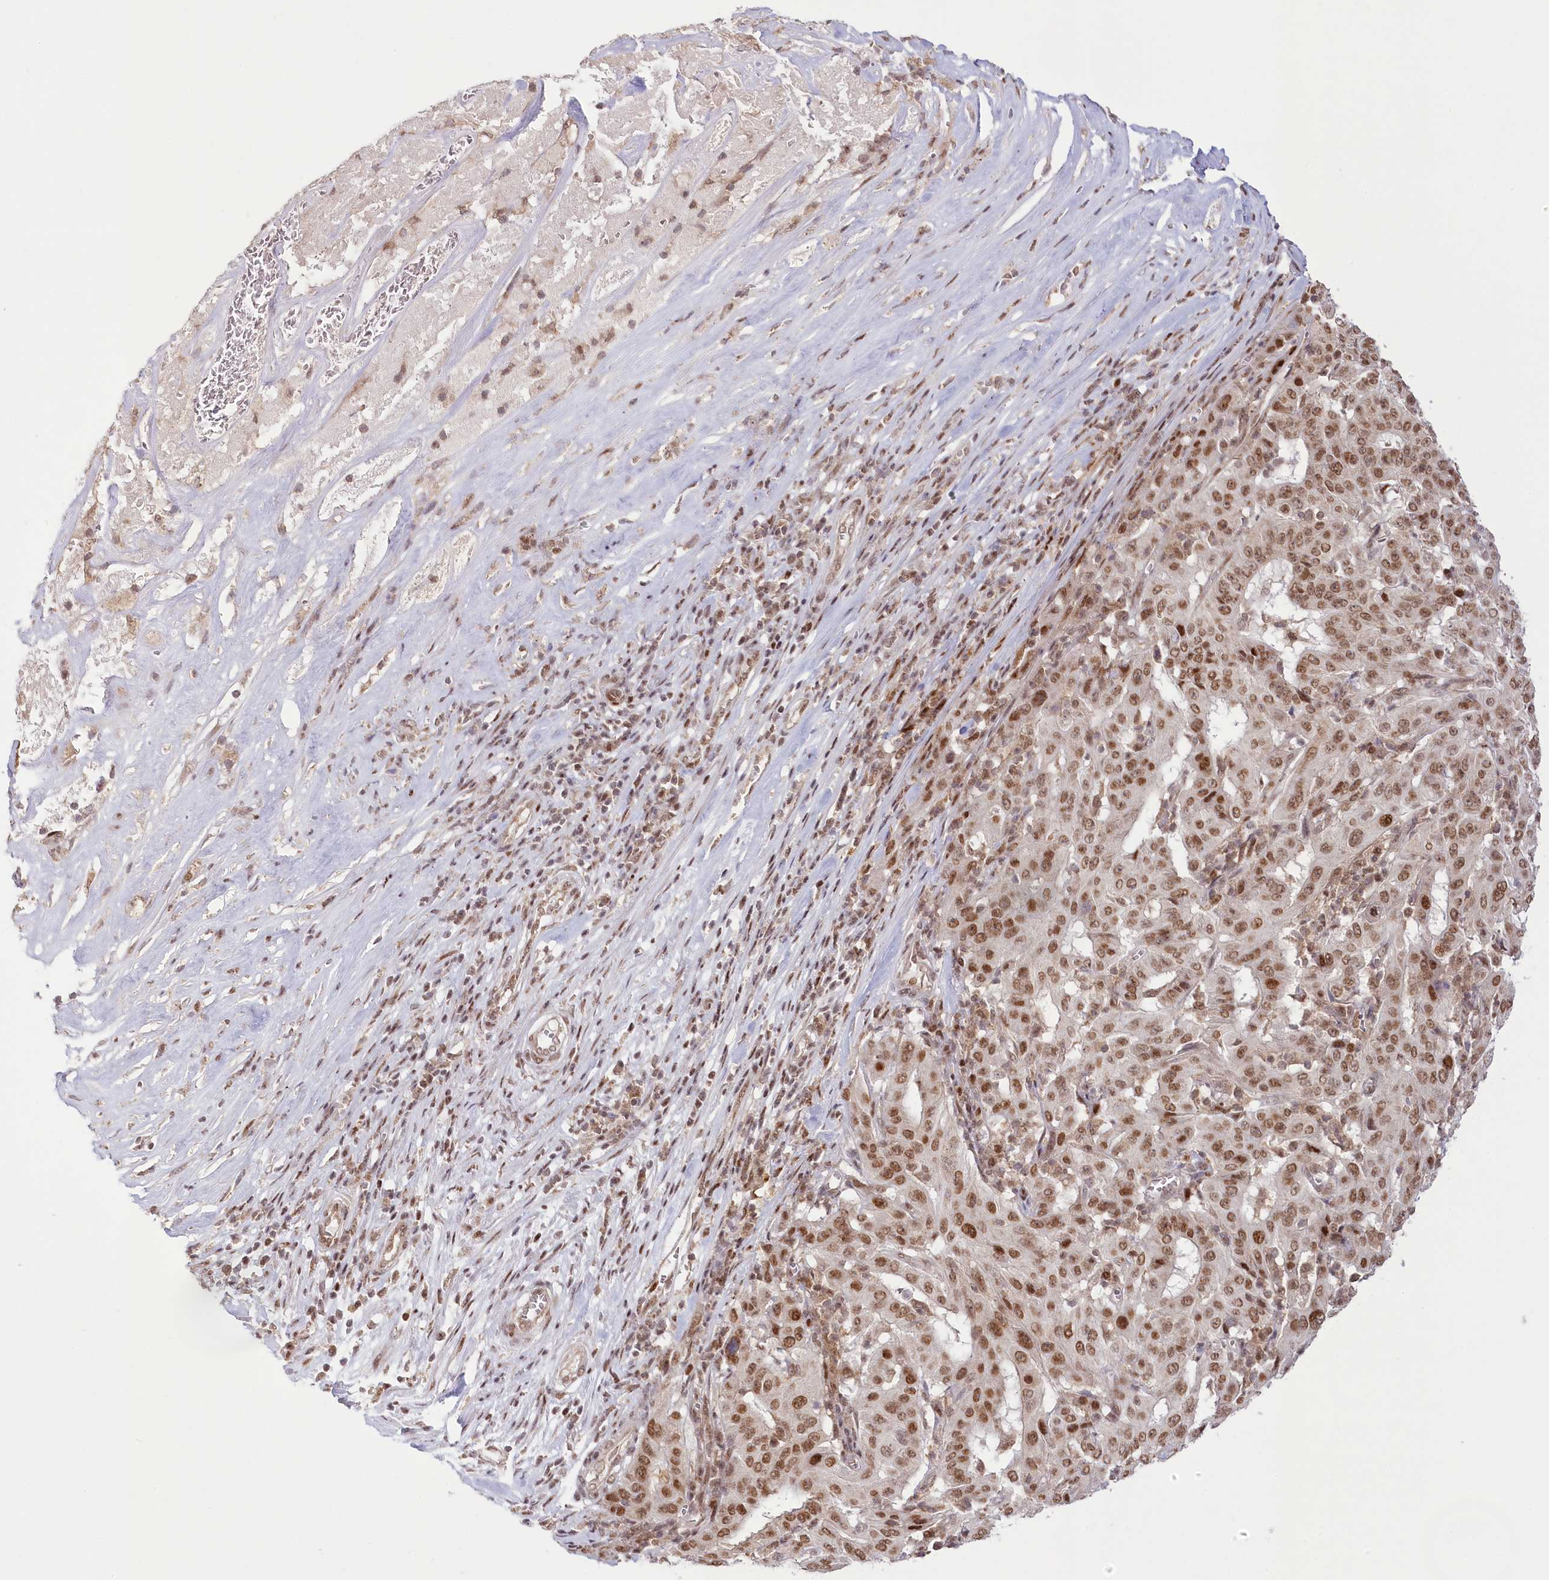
{"staining": {"intensity": "moderate", "quantity": ">75%", "location": "nuclear"}, "tissue": "pancreatic cancer", "cell_type": "Tumor cells", "image_type": "cancer", "snomed": [{"axis": "morphology", "description": "Adenocarcinoma, NOS"}, {"axis": "topography", "description": "Pancreas"}], "caption": "Immunohistochemistry (IHC) of pancreatic adenocarcinoma exhibits medium levels of moderate nuclear expression in about >75% of tumor cells.", "gene": "PYURF", "patient": {"sex": "male", "age": 63}}